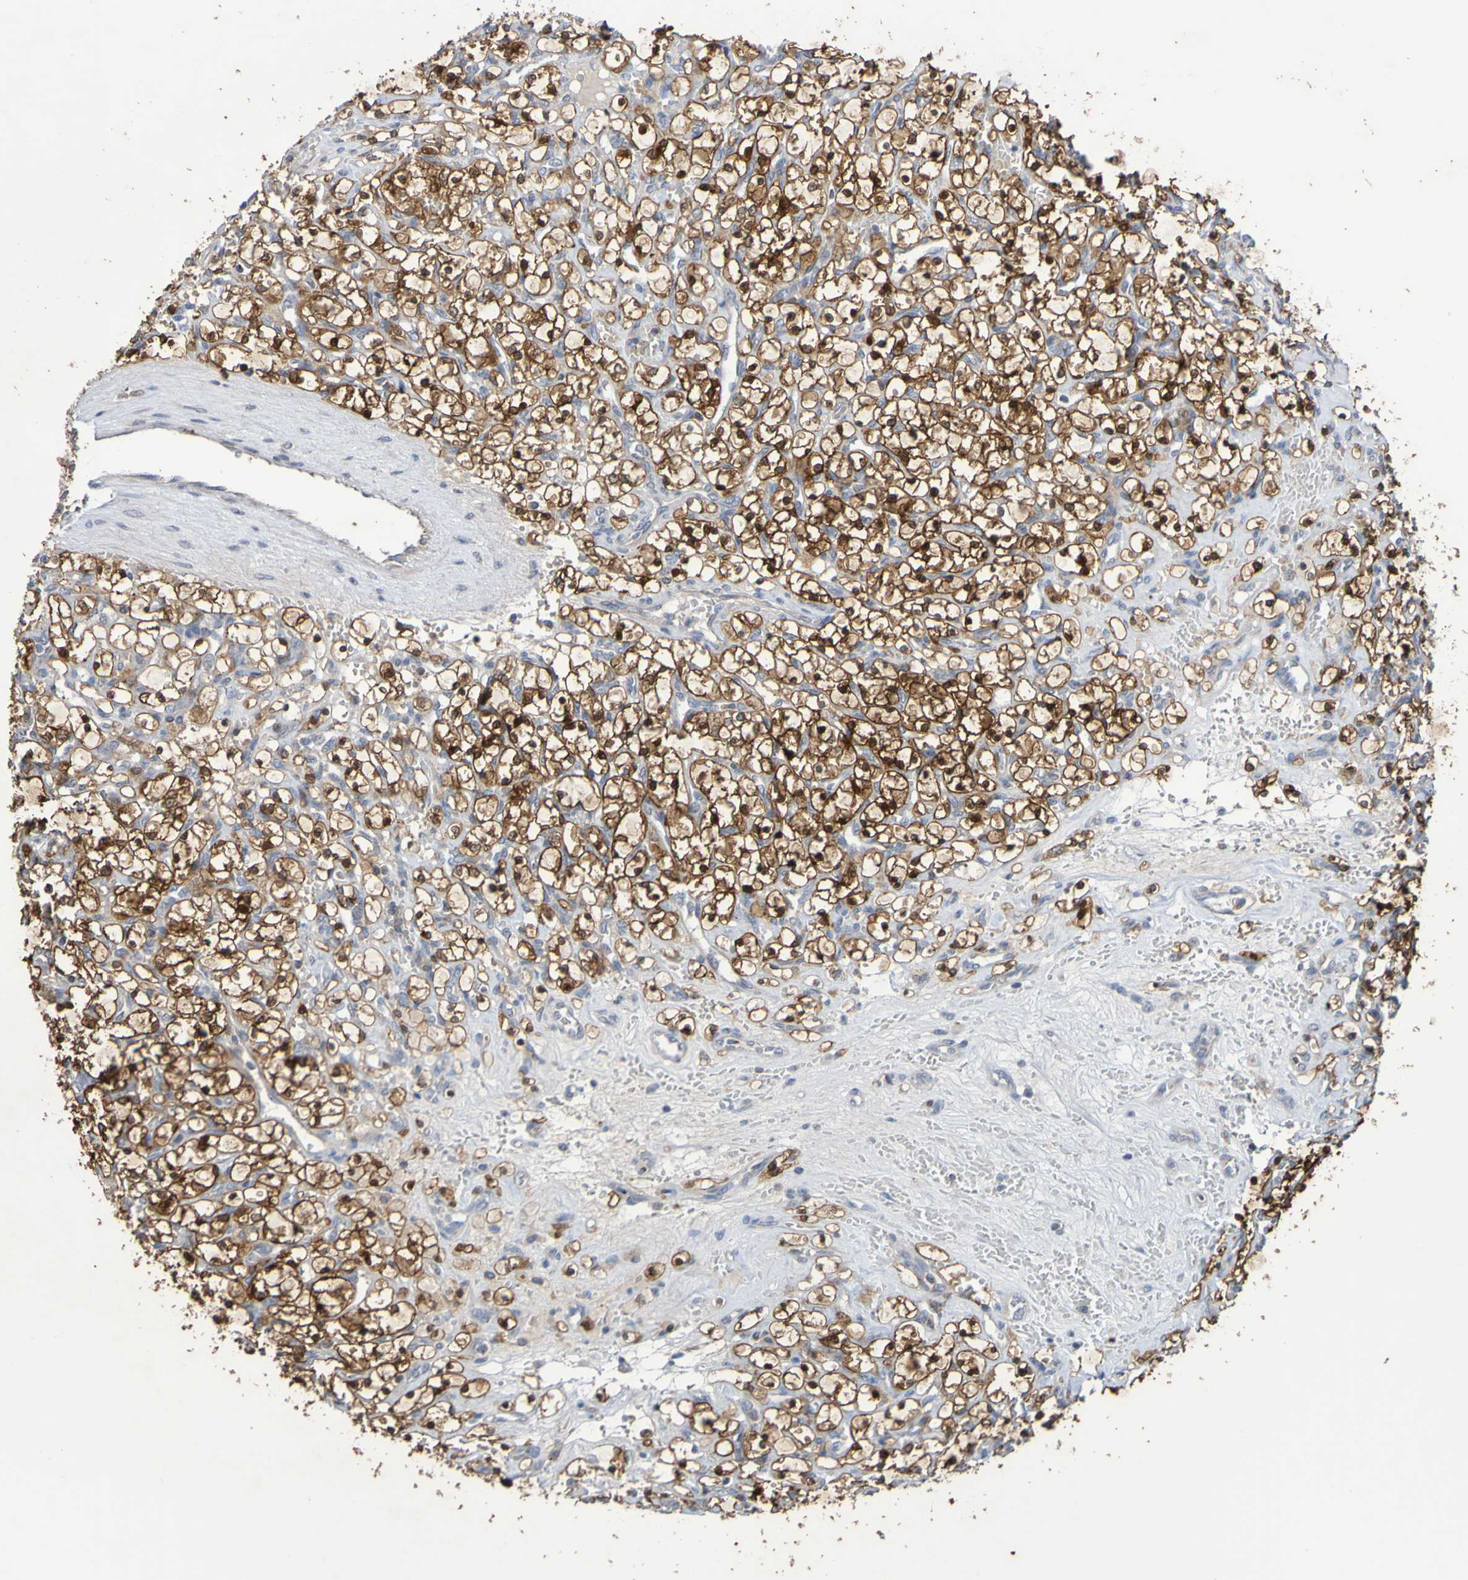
{"staining": {"intensity": "strong", "quantity": ">75%", "location": "cytoplasmic/membranous,nuclear"}, "tissue": "renal cancer", "cell_type": "Tumor cells", "image_type": "cancer", "snomed": [{"axis": "morphology", "description": "Adenocarcinoma, NOS"}, {"axis": "topography", "description": "Kidney"}], "caption": "Renal cancer stained with a brown dye exhibits strong cytoplasmic/membranous and nuclear positive expression in about >75% of tumor cells.", "gene": "C3orf18", "patient": {"sex": "female", "age": 69}}